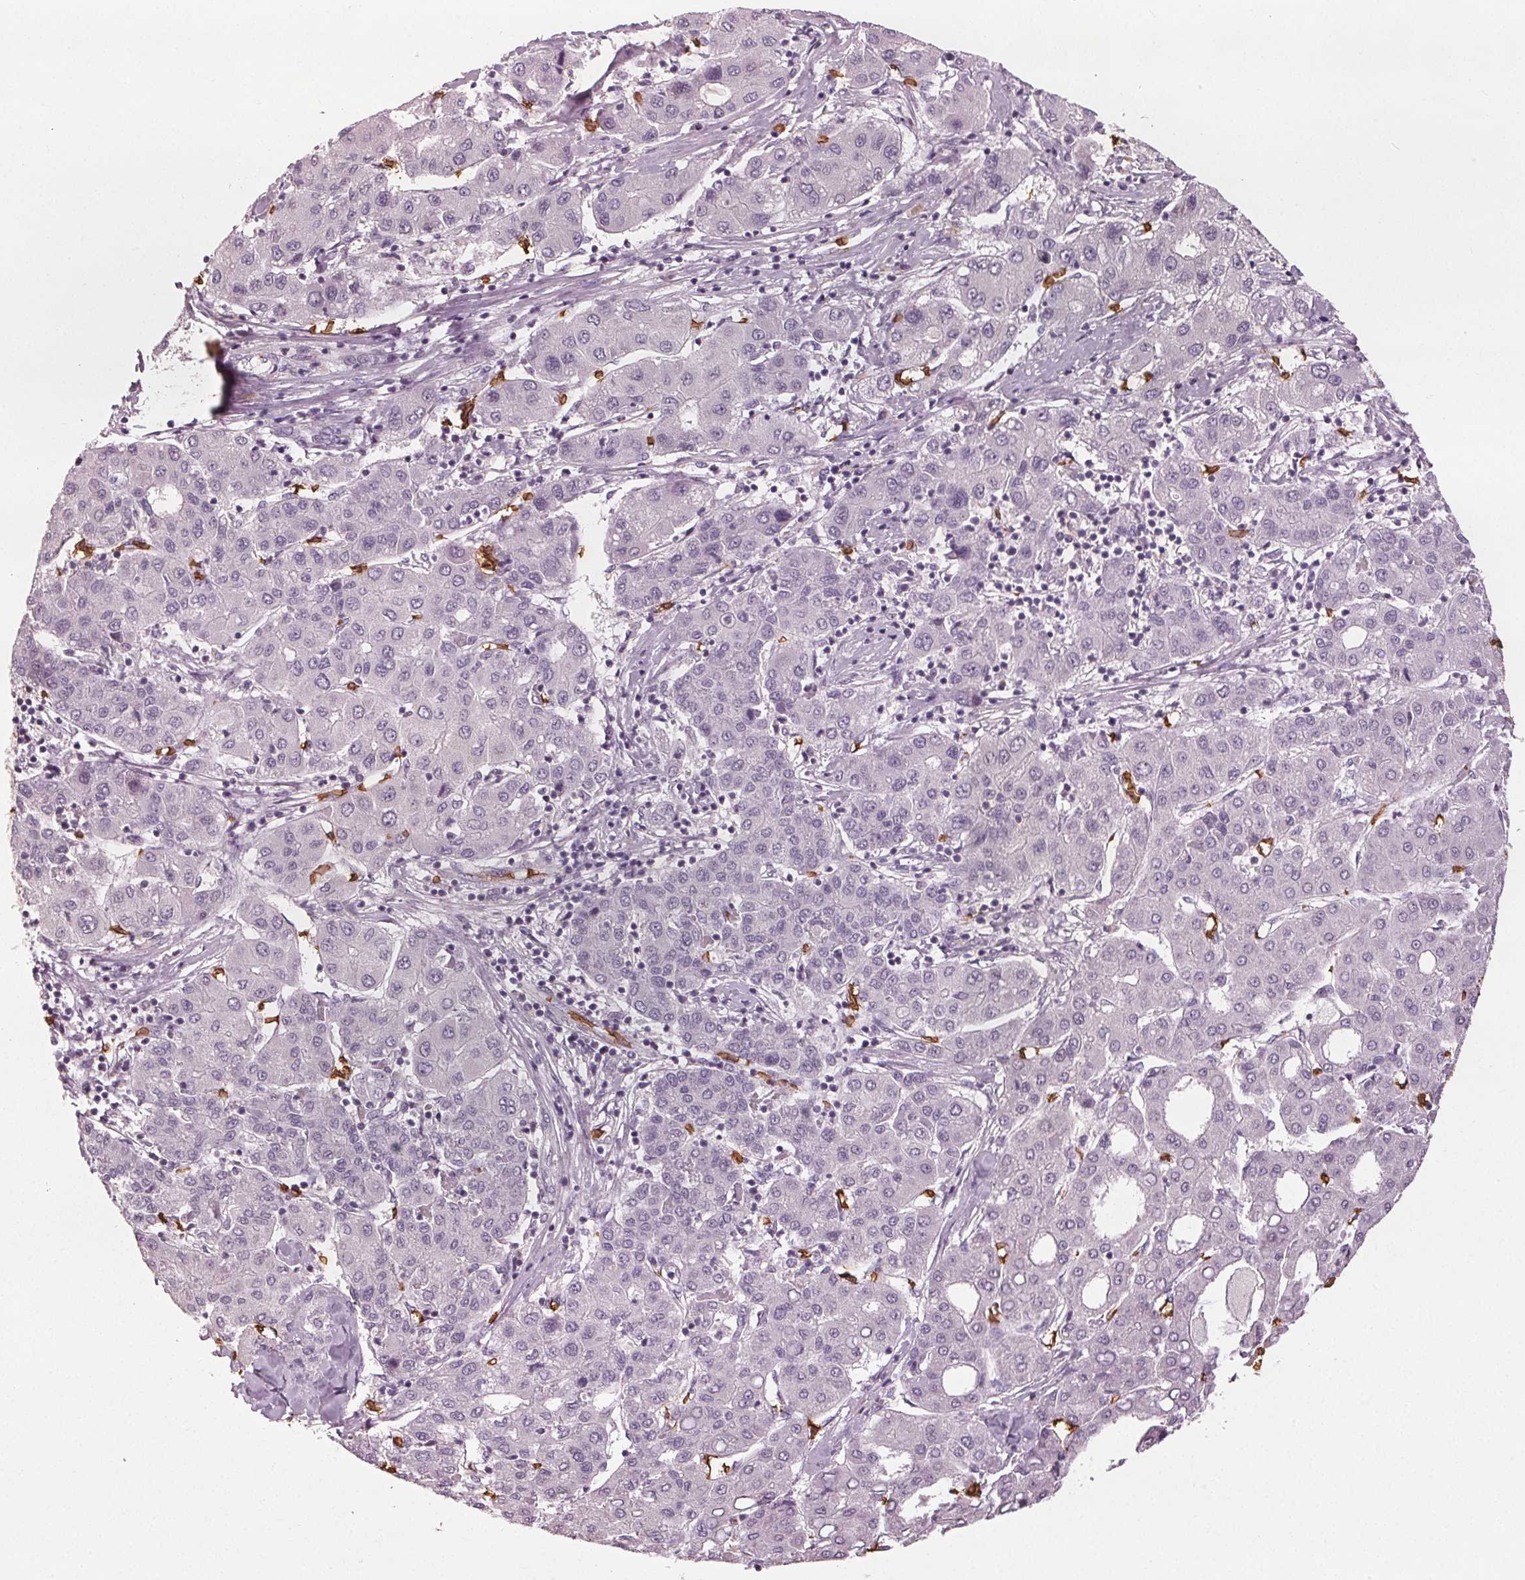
{"staining": {"intensity": "negative", "quantity": "none", "location": "none"}, "tissue": "liver cancer", "cell_type": "Tumor cells", "image_type": "cancer", "snomed": [{"axis": "morphology", "description": "Carcinoma, Hepatocellular, NOS"}, {"axis": "topography", "description": "Liver"}], "caption": "Histopathology image shows no protein expression in tumor cells of hepatocellular carcinoma (liver) tissue.", "gene": "SLC4A1", "patient": {"sex": "male", "age": 65}}